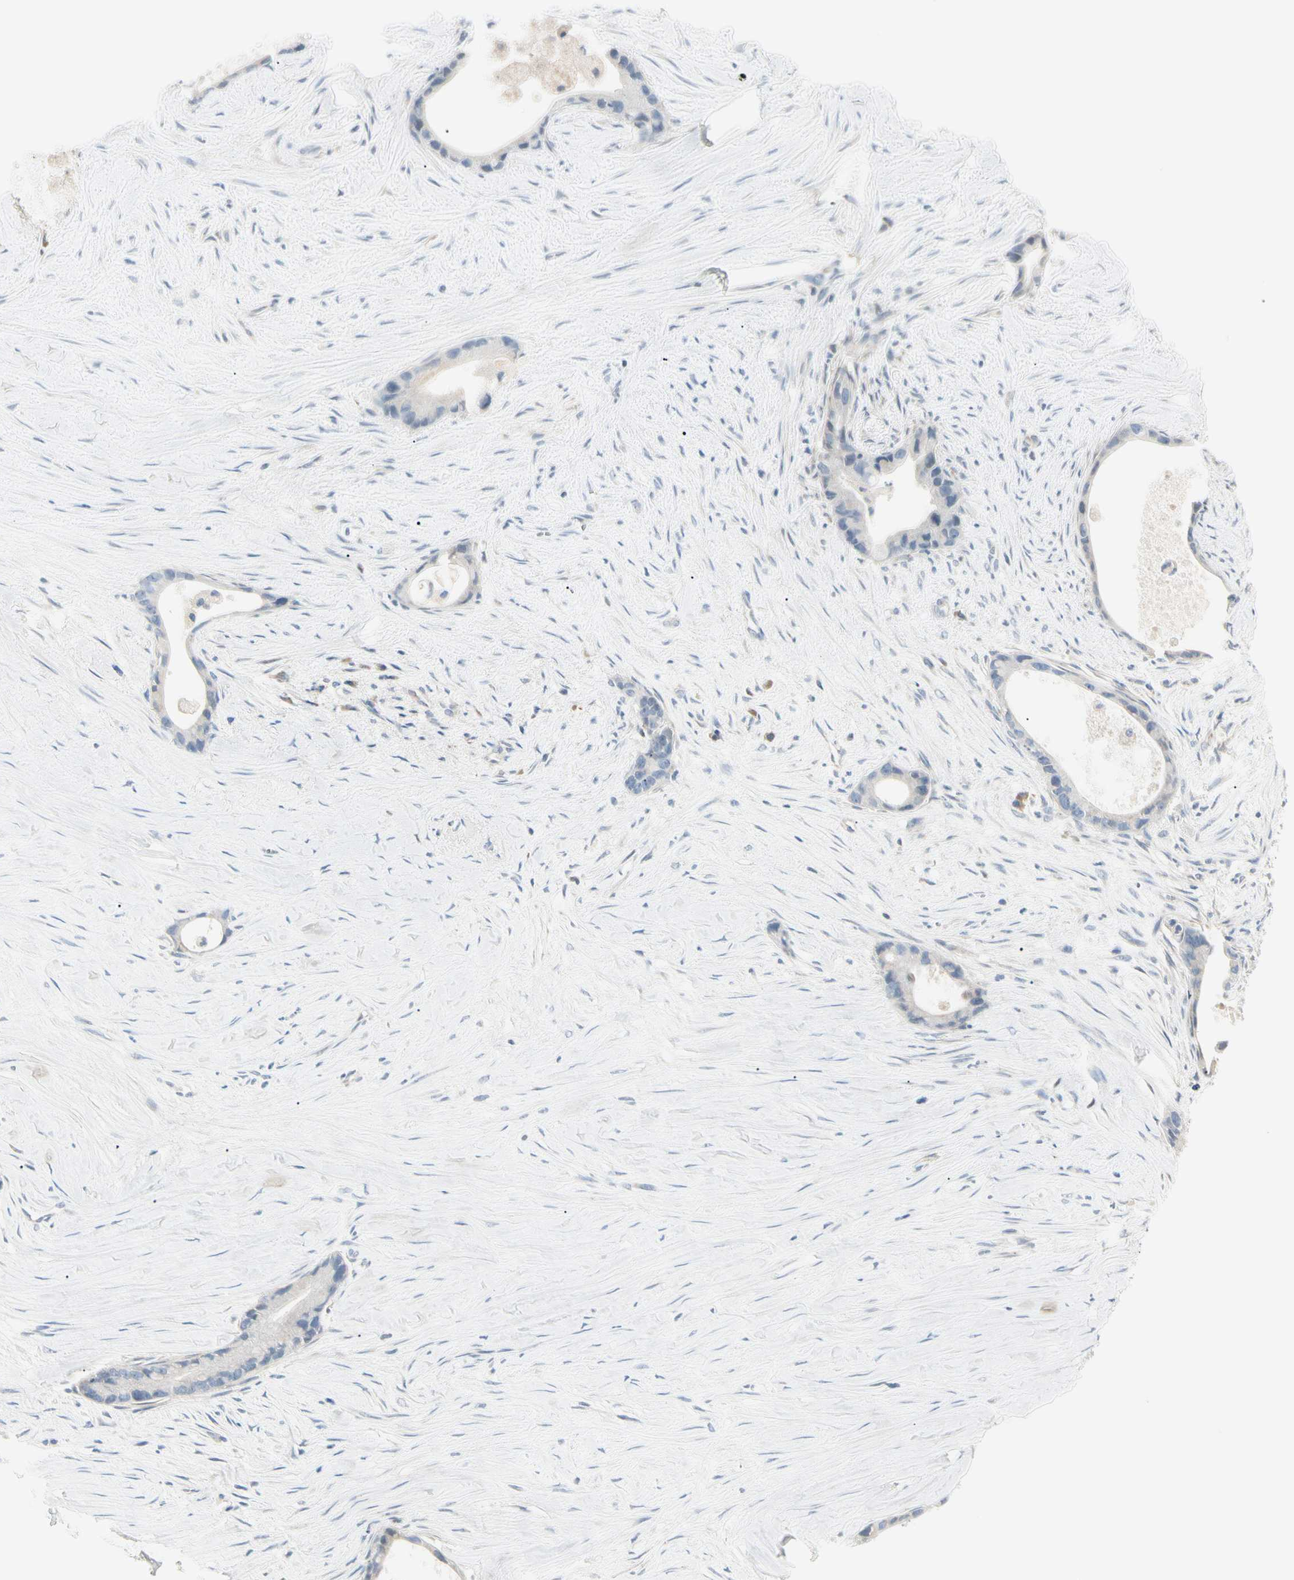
{"staining": {"intensity": "negative", "quantity": "none", "location": "none"}, "tissue": "liver cancer", "cell_type": "Tumor cells", "image_type": "cancer", "snomed": [{"axis": "morphology", "description": "Cholangiocarcinoma"}, {"axis": "topography", "description": "Liver"}], "caption": "This image is of liver cholangiocarcinoma stained with IHC to label a protein in brown with the nuclei are counter-stained blue. There is no staining in tumor cells.", "gene": "ALDH18A1", "patient": {"sex": "female", "age": 55}}